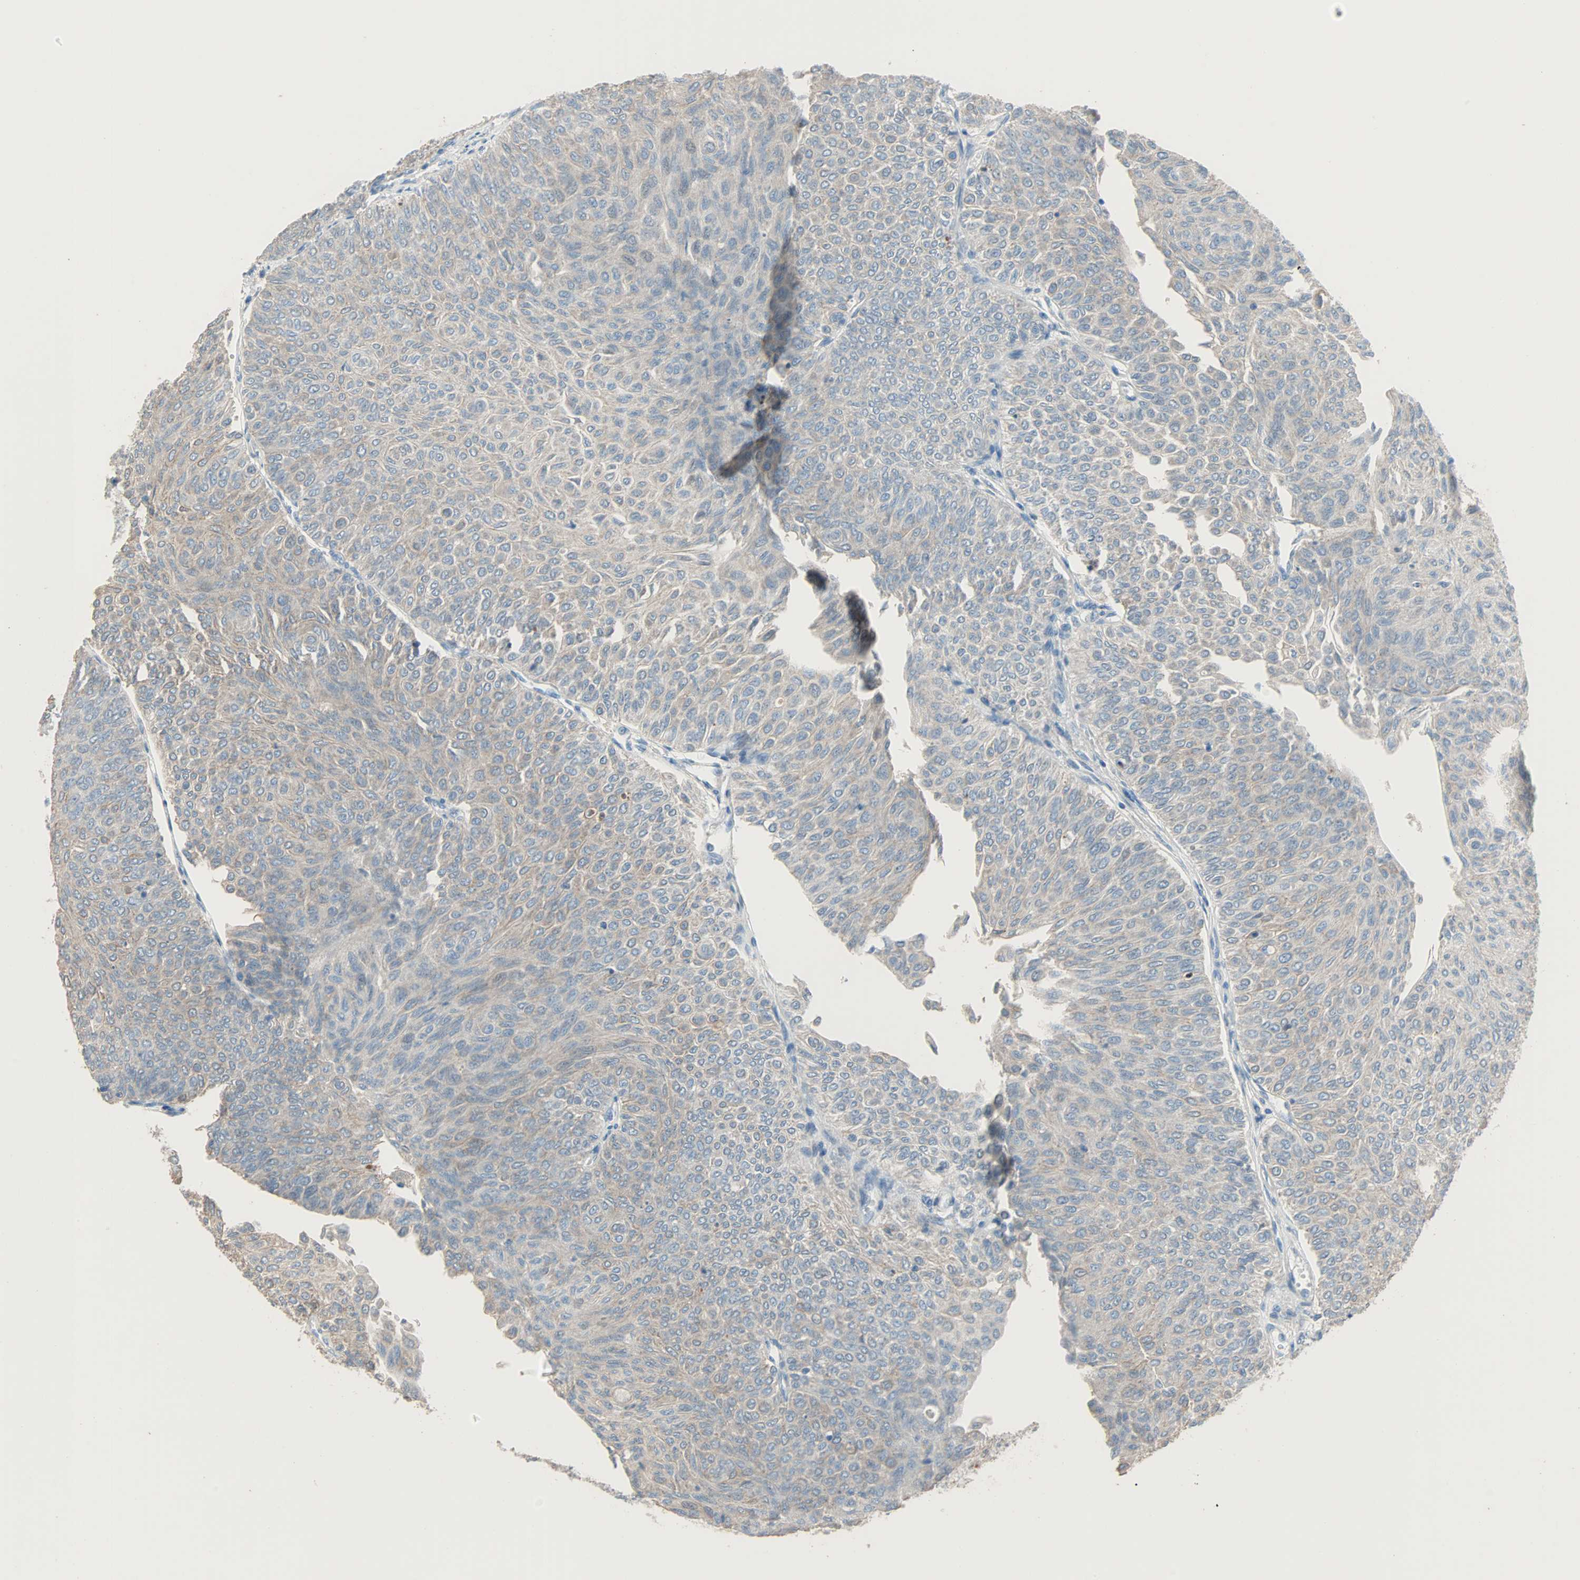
{"staining": {"intensity": "weak", "quantity": "25%-75%", "location": "cytoplasmic/membranous"}, "tissue": "urothelial cancer", "cell_type": "Tumor cells", "image_type": "cancer", "snomed": [{"axis": "morphology", "description": "Urothelial carcinoma, Low grade"}, {"axis": "topography", "description": "Urinary bladder"}], "caption": "Immunohistochemistry staining of urothelial cancer, which exhibits low levels of weak cytoplasmic/membranous staining in about 25%-75% of tumor cells indicating weak cytoplasmic/membranous protein expression. The staining was performed using DAB (brown) for protein detection and nuclei were counterstained in hematoxylin (blue).", "gene": "ACVRL1", "patient": {"sex": "male", "age": 78}}